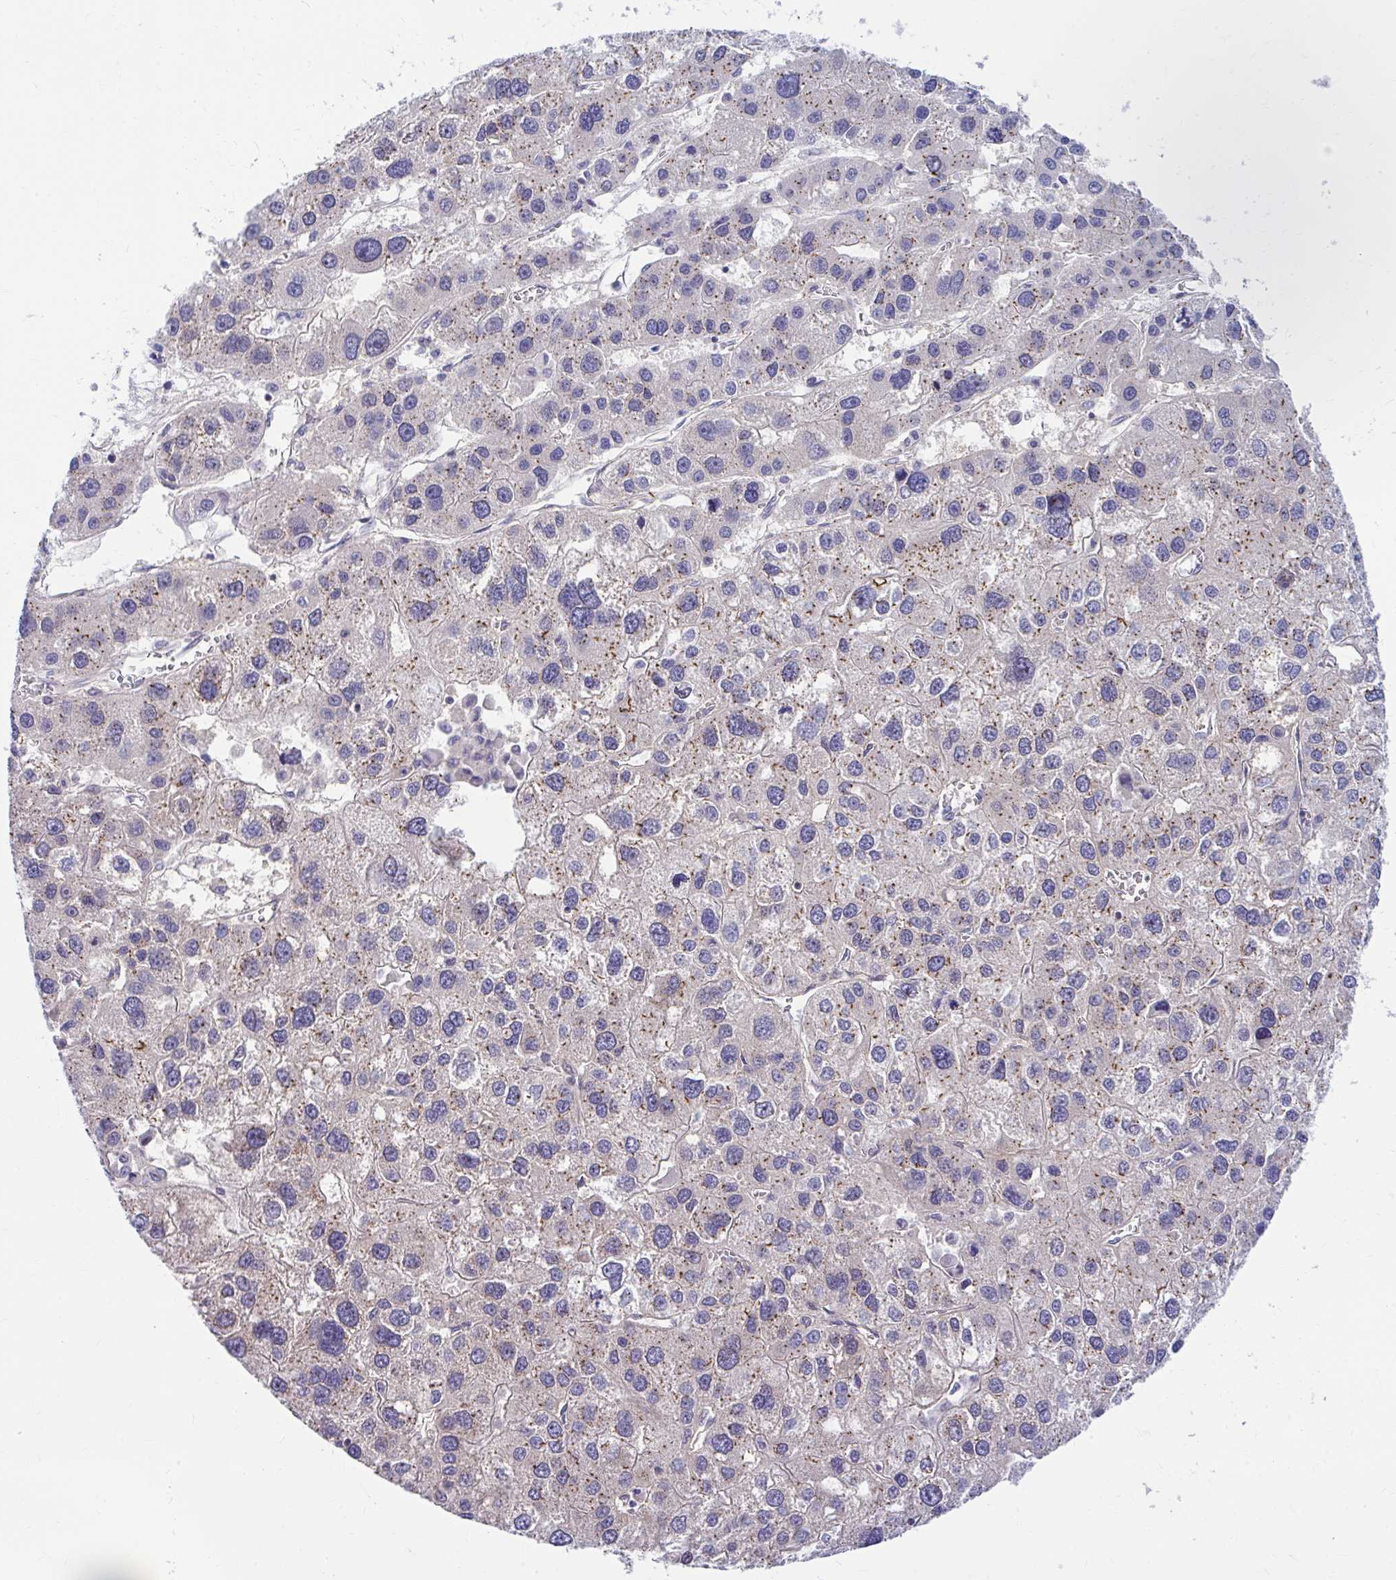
{"staining": {"intensity": "moderate", "quantity": "<25%", "location": "cytoplasmic/membranous"}, "tissue": "liver cancer", "cell_type": "Tumor cells", "image_type": "cancer", "snomed": [{"axis": "morphology", "description": "Carcinoma, Hepatocellular, NOS"}, {"axis": "topography", "description": "Liver"}], "caption": "IHC photomicrograph of neoplastic tissue: liver hepatocellular carcinoma stained using IHC demonstrates low levels of moderate protein expression localized specifically in the cytoplasmic/membranous of tumor cells, appearing as a cytoplasmic/membranous brown color.", "gene": "RADIL", "patient": {"sex": "male", "age": 73}}